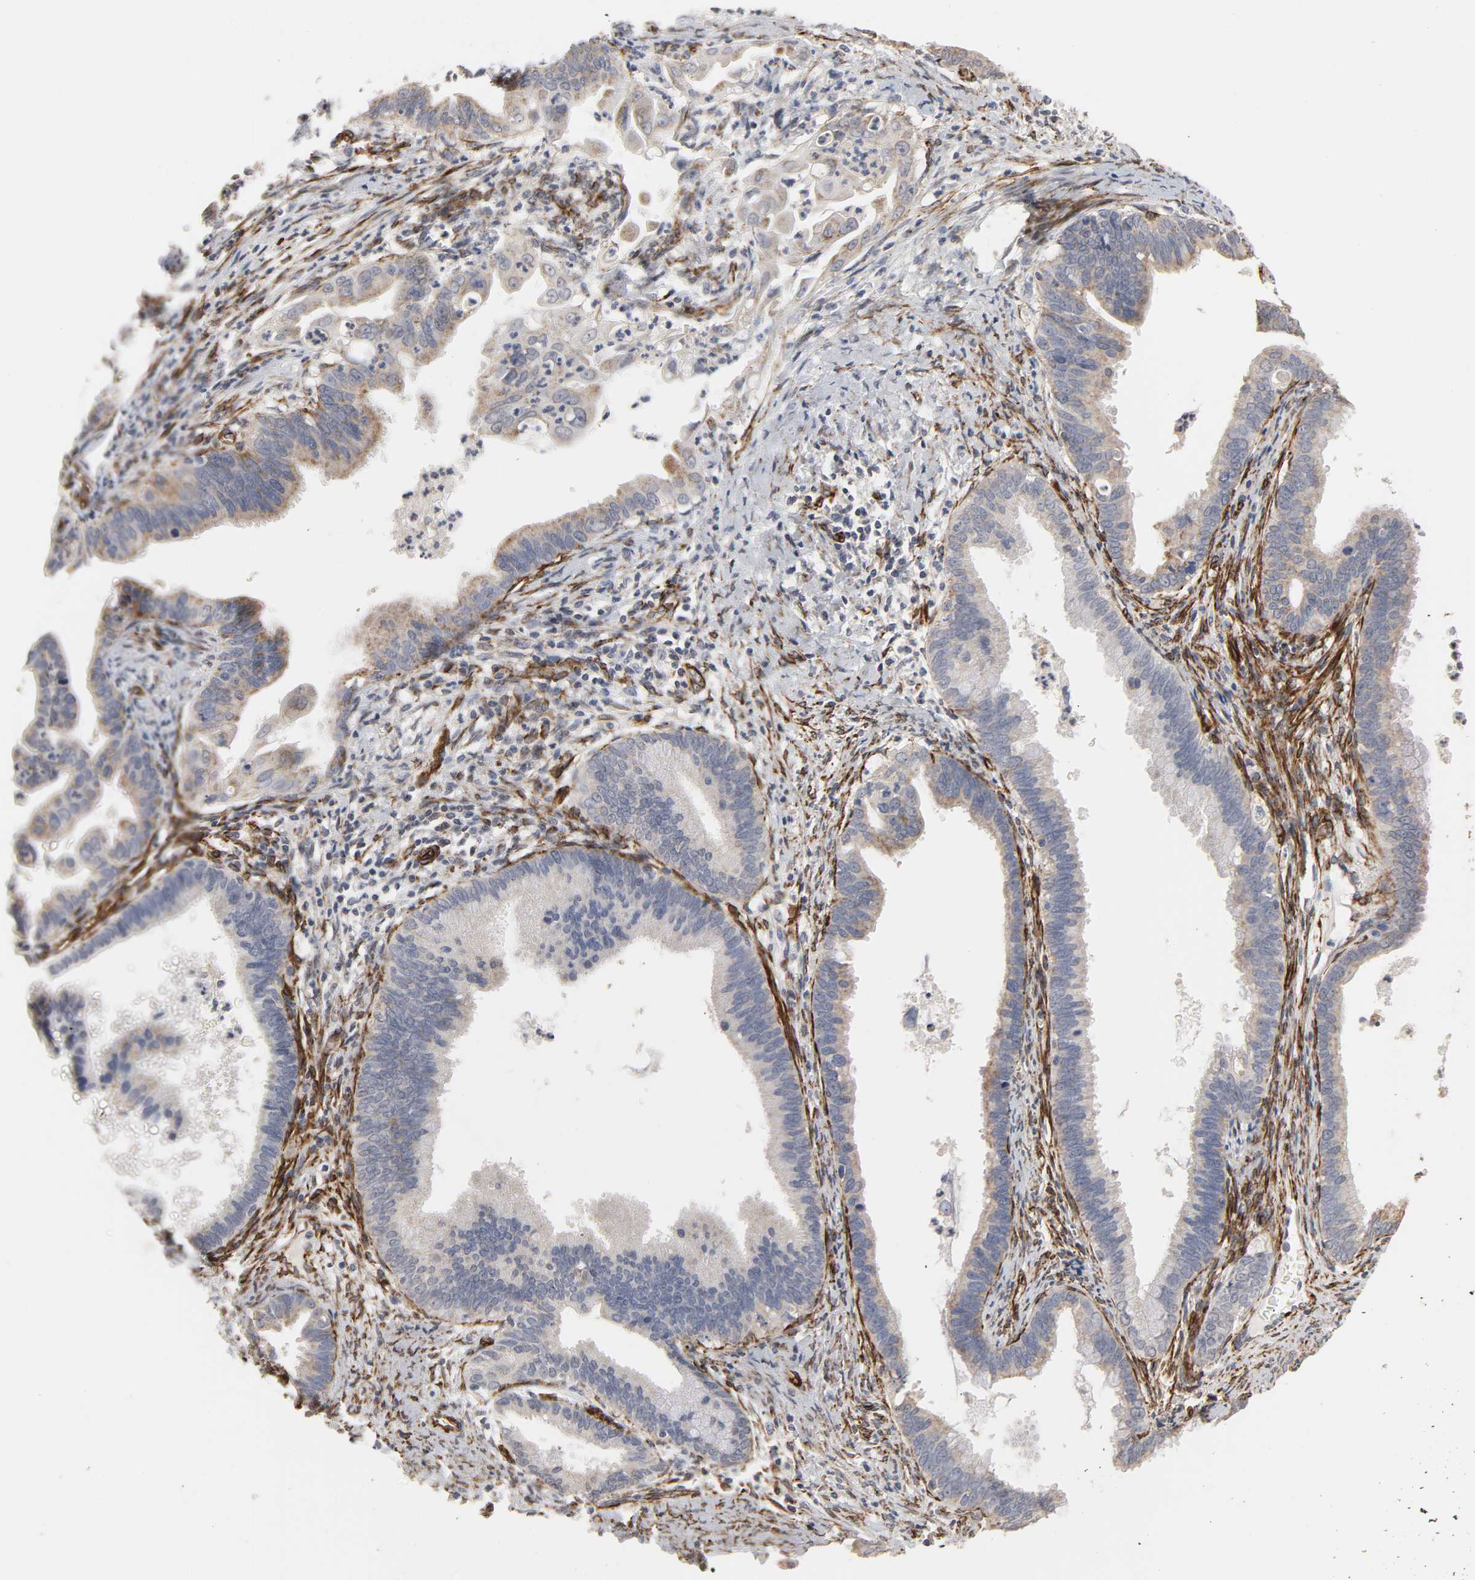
{"staining": {"intensity": "negative", "quantity": "none", "location": "none"}, "tissue": "cervical cancer", "cell_type": "Tumor cells", "image_type": "cancer", "snomed": [{"axis": "morphology", "description": "Adenocarcinoma, NOS"}, {"axis": "topography", "description": "Cervix"}], "caption": "The photomicrograph exhibits no significant positivity in tumor cells of cervical cancer.", "gene": "GNG2", "patient": {"sex": "female", "age": 47}}